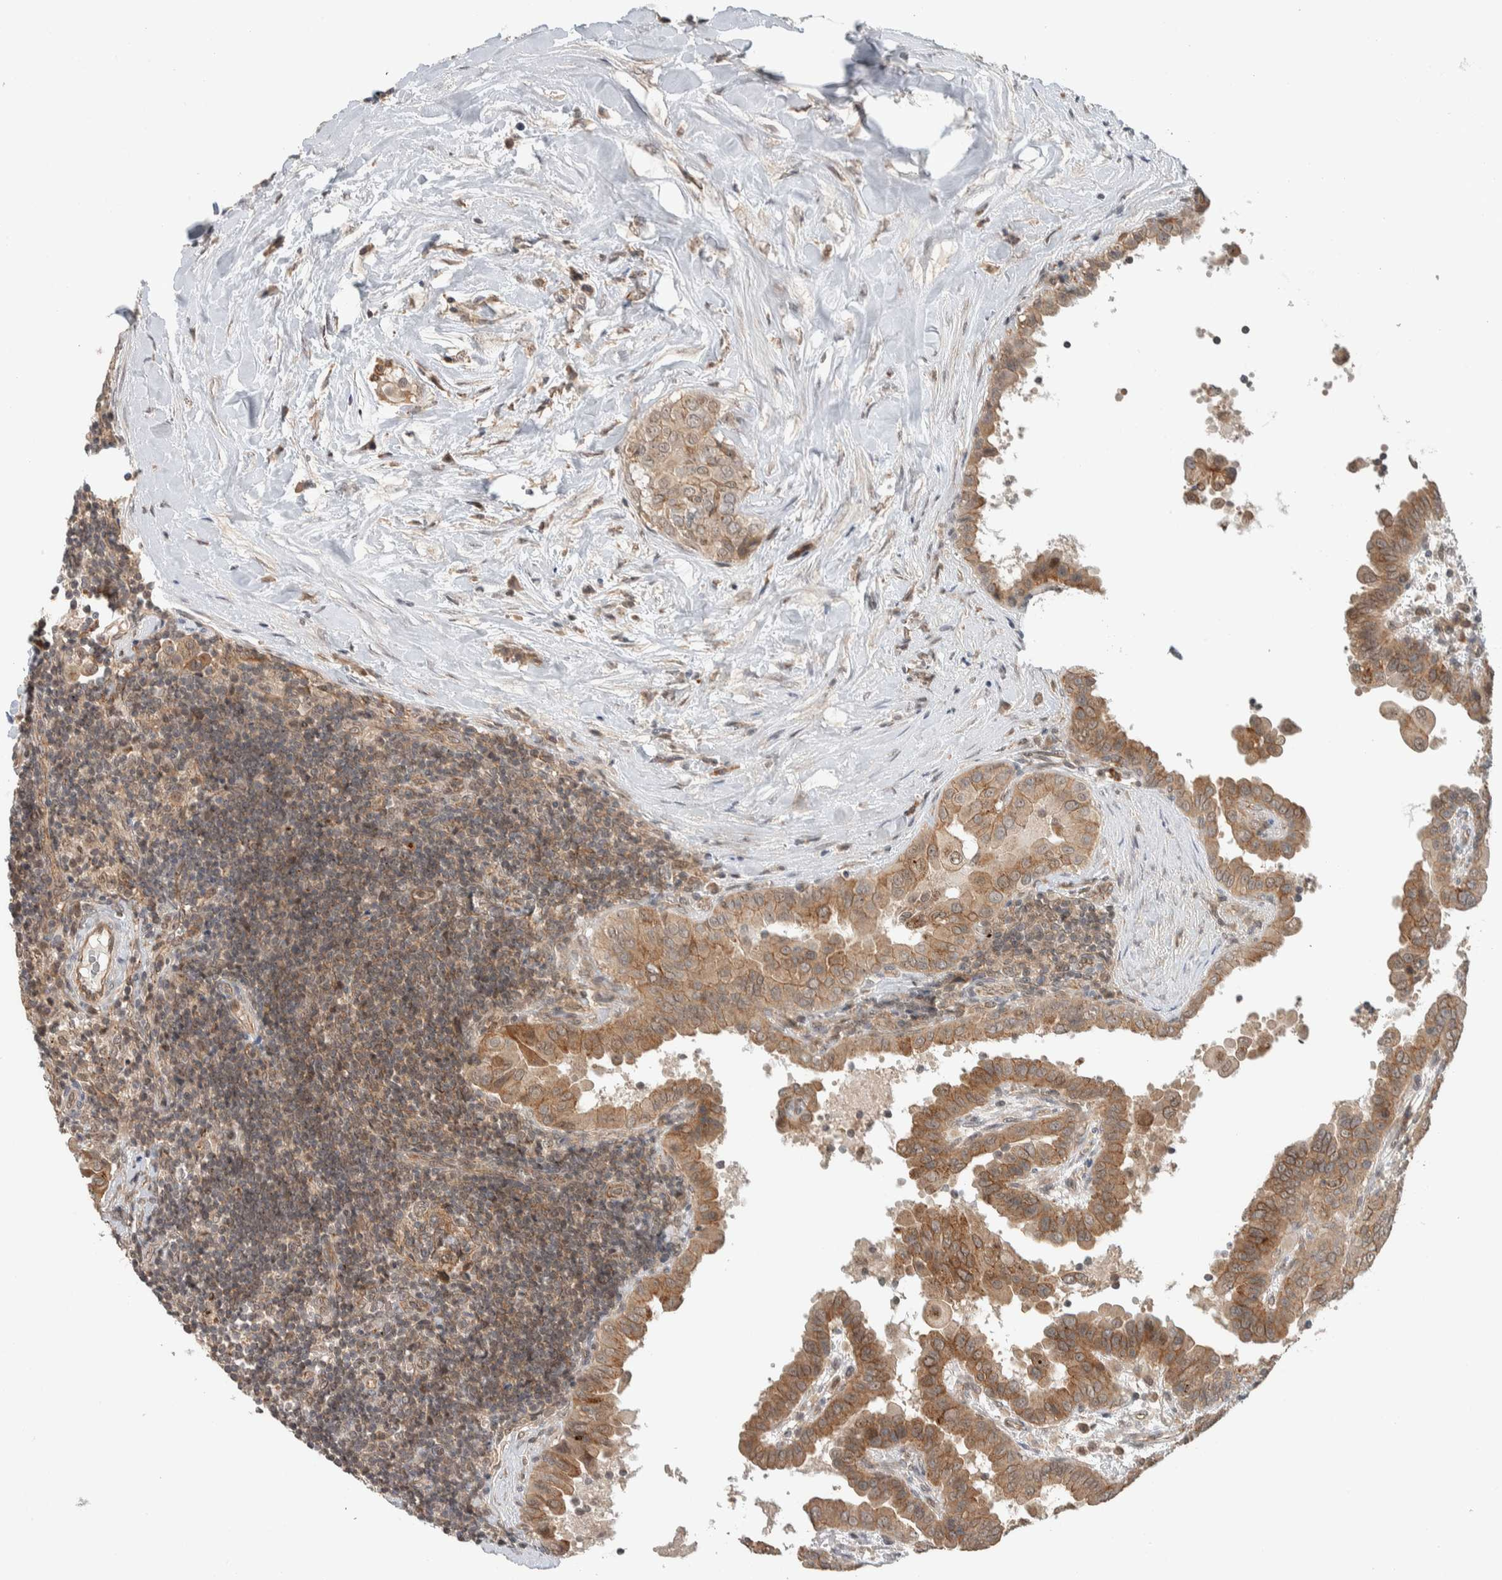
{"staining": {"intensity": "moderate", "quantity": ">75%", "location": "cytoplasmic/membranous"}, "tissue": "thyroid cancer", "cell_type": "Tumor cells", "image_type": "cancer", "snomed": [{"axis": "morphology", "description": "Papillary adenocarcinoma, NOS"}, {"axis": "topography", "description": "Thyroid gland"}], "caption": "The immunohistochemical stain highlights moderate cytoplasmic/membranous positivity in tumor cells of thyroid papillary adenocarcinoma tissue. (DAB = brown stain, brightfield microscopy at high magnification).", "gene": "DEPTOR", "patient": {"sex": "male", "age": 33}}